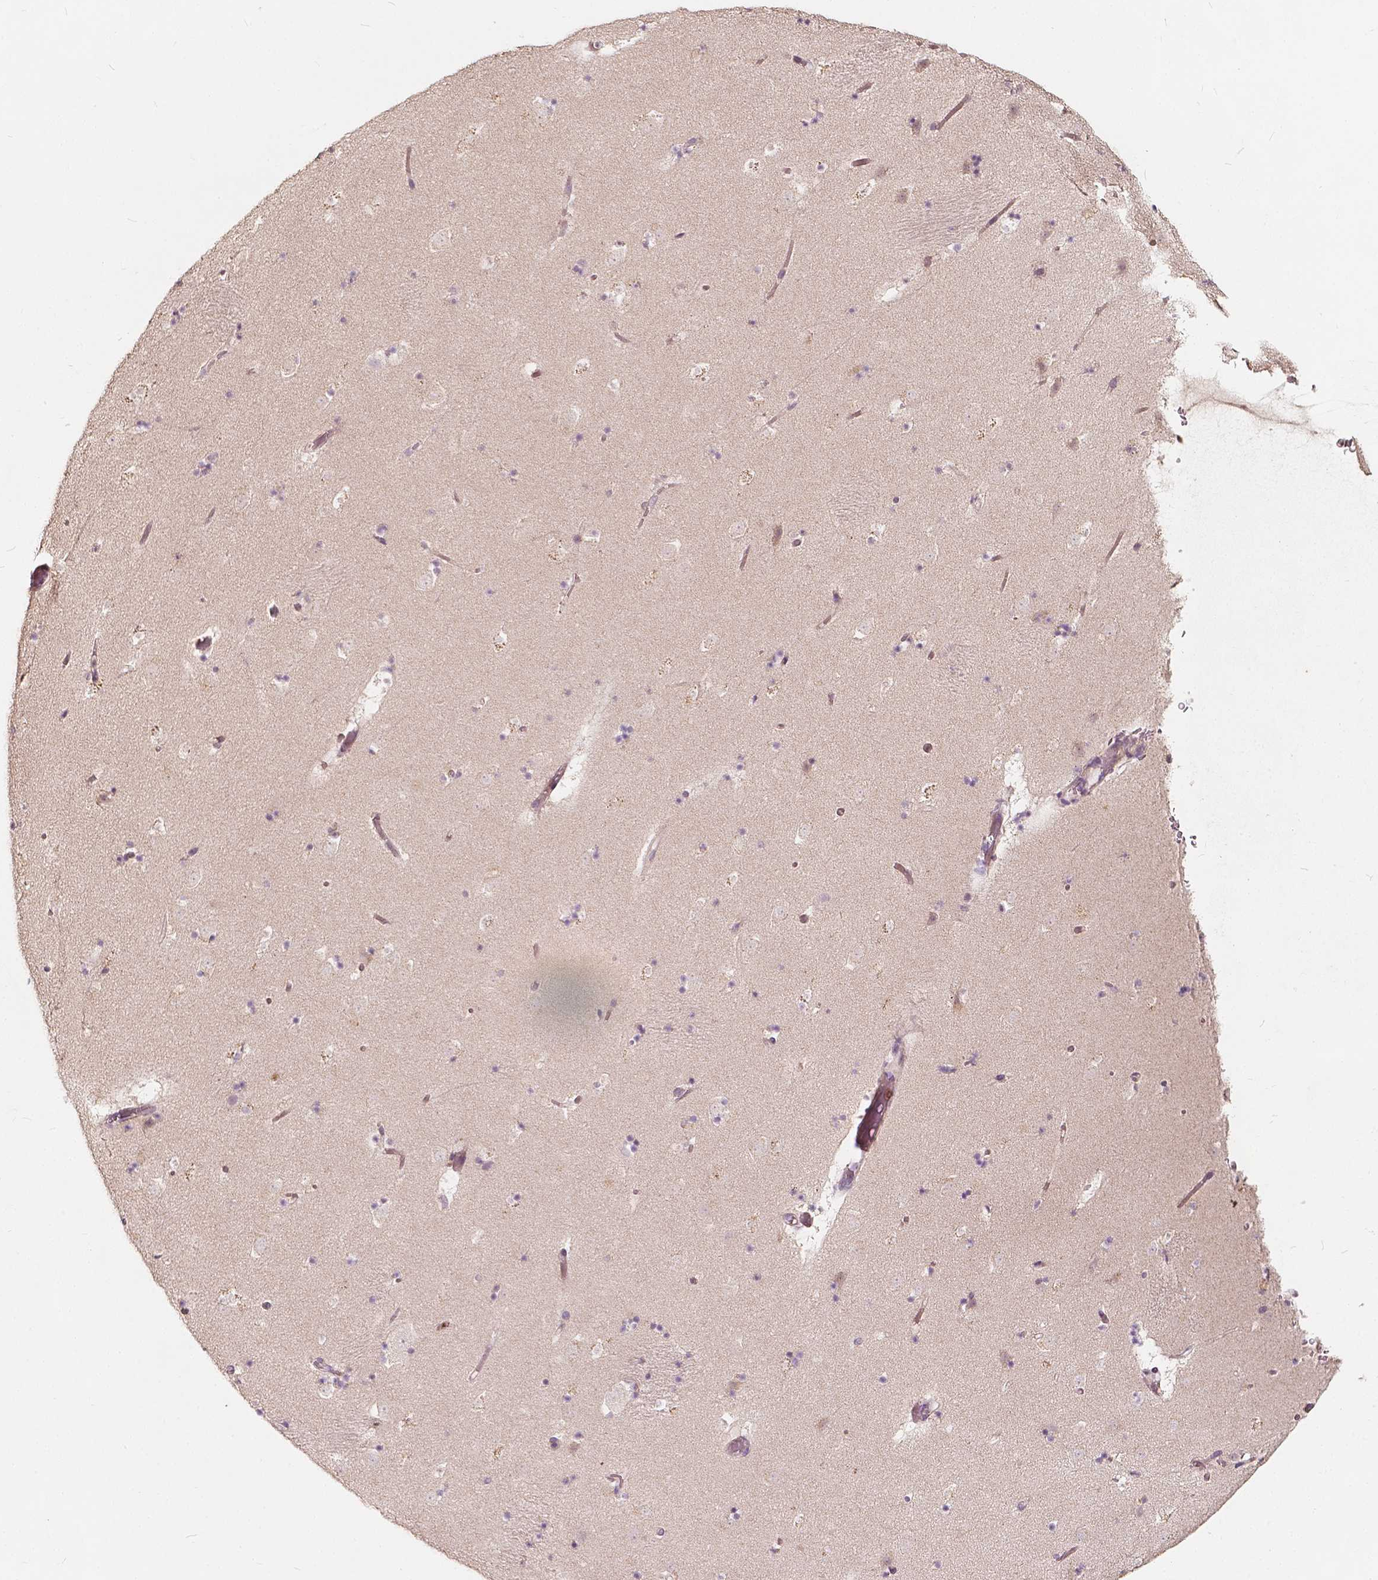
{"staining": {"intensity": "negative", "quantity": "none", "location": "none"}, "tissue": "caudate", "cell_type": "Glial cells", "image_type": "normal", "snomed": [{"axis": "morphology", "description": "Normal tissue, NOS"}, {"axis": "topography", "description": "Lateral ventricle wall"}], "caption": "IHC image of benign caudate stained for a protein (brown), which demonstrates no staining in glial cells.", "gene": "NPC1L1", "patient": {"sex": "female", "age": 42}}